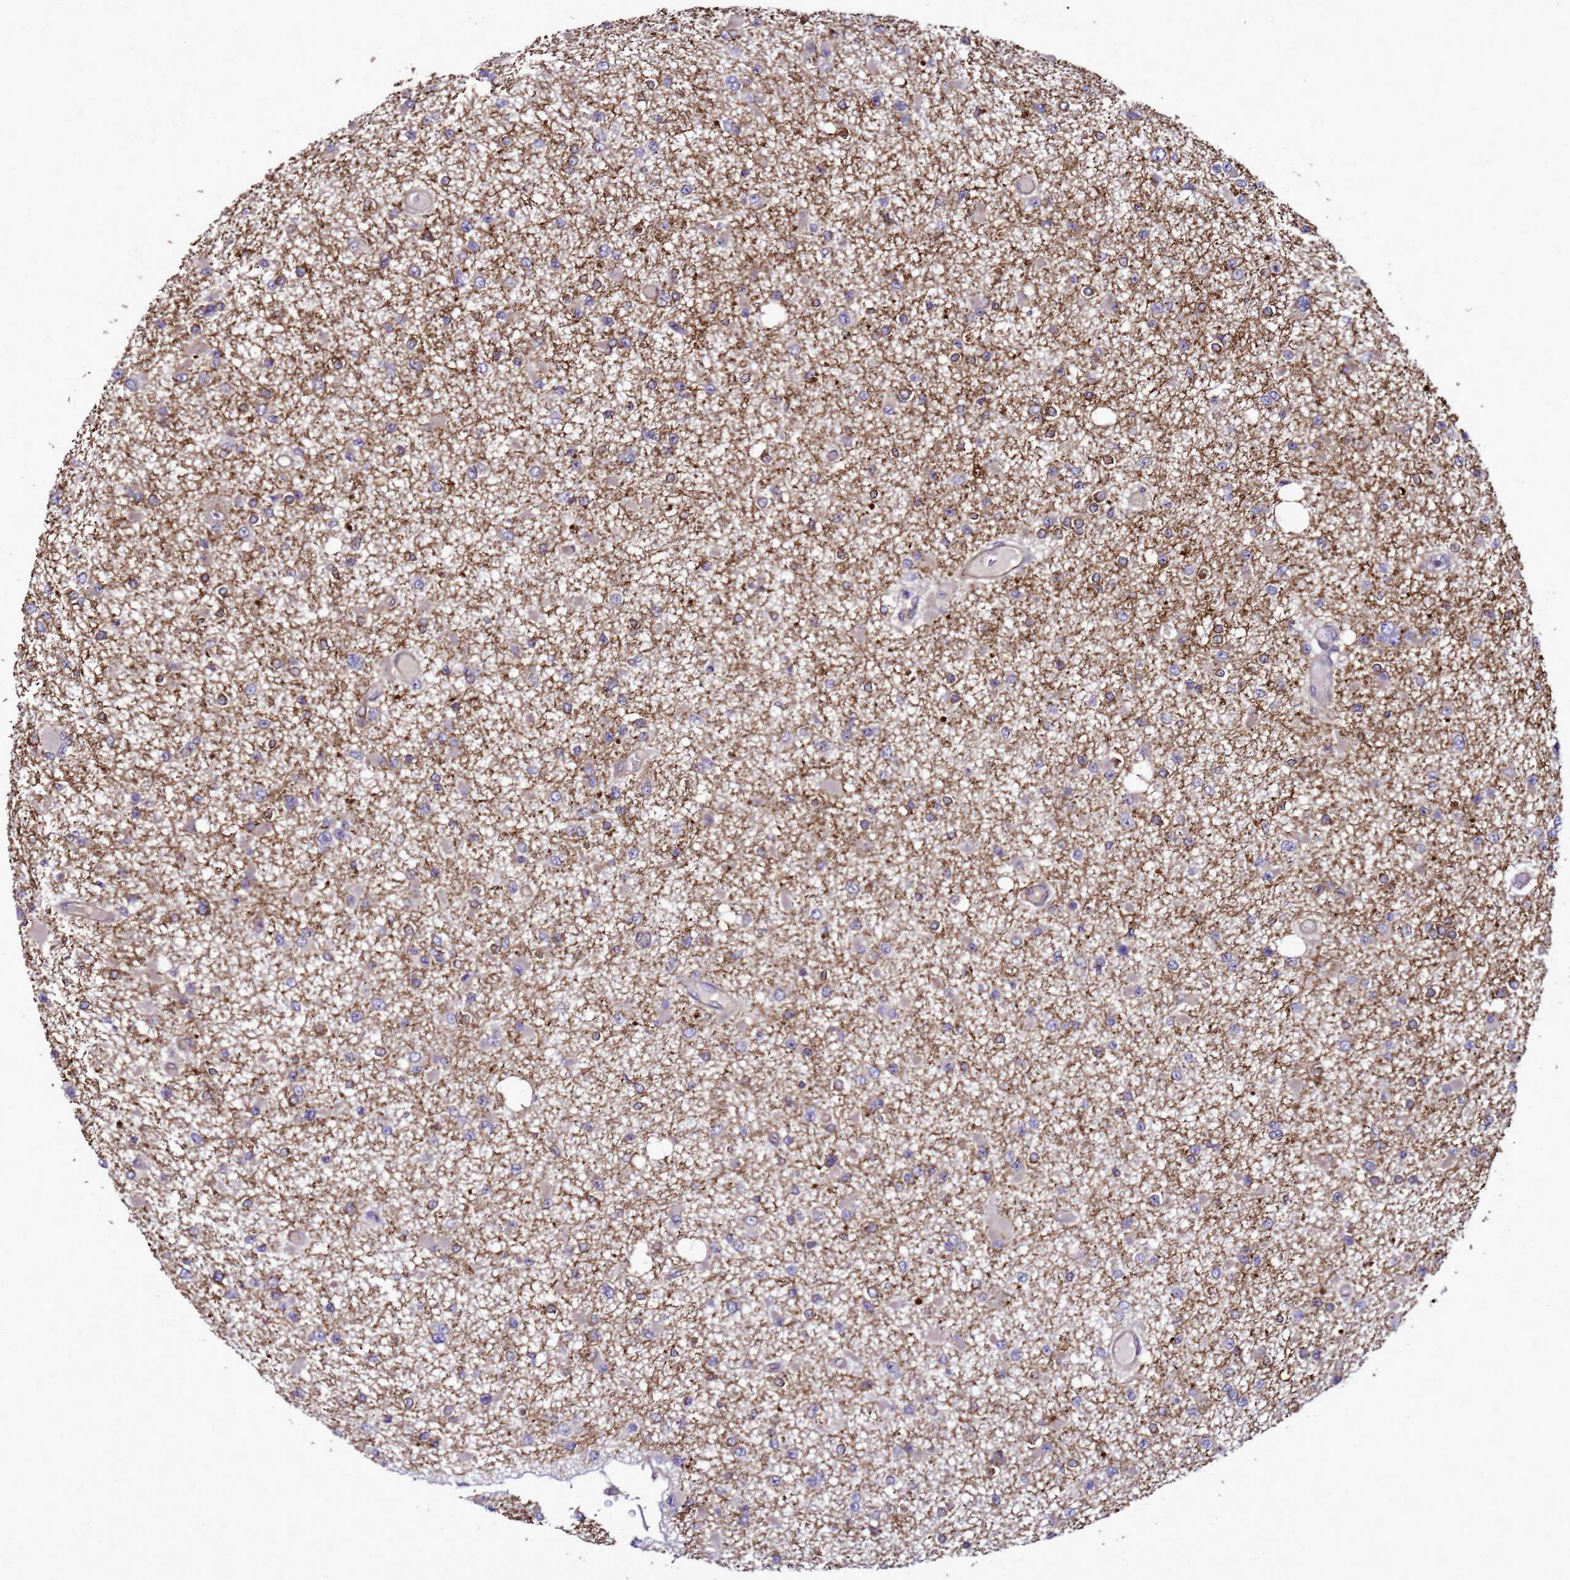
{"staining": {"intensity": "negative", "quantity": "none", "location": "none"}, "tissue": "glioma", "cell_type": "Tumor cells", "image_type": "cancer", "snomed": [{"axis": "morphology", "description": "Glioma, malignant, Low grade"}, {"axis": "topography", "description": "Brain"}], "caption": "A micrograph of glioma stained for a protein shows no brown staining in tumor cells.", "gene": "TRABD", "patient": {"sex": "female", "age": 22}}